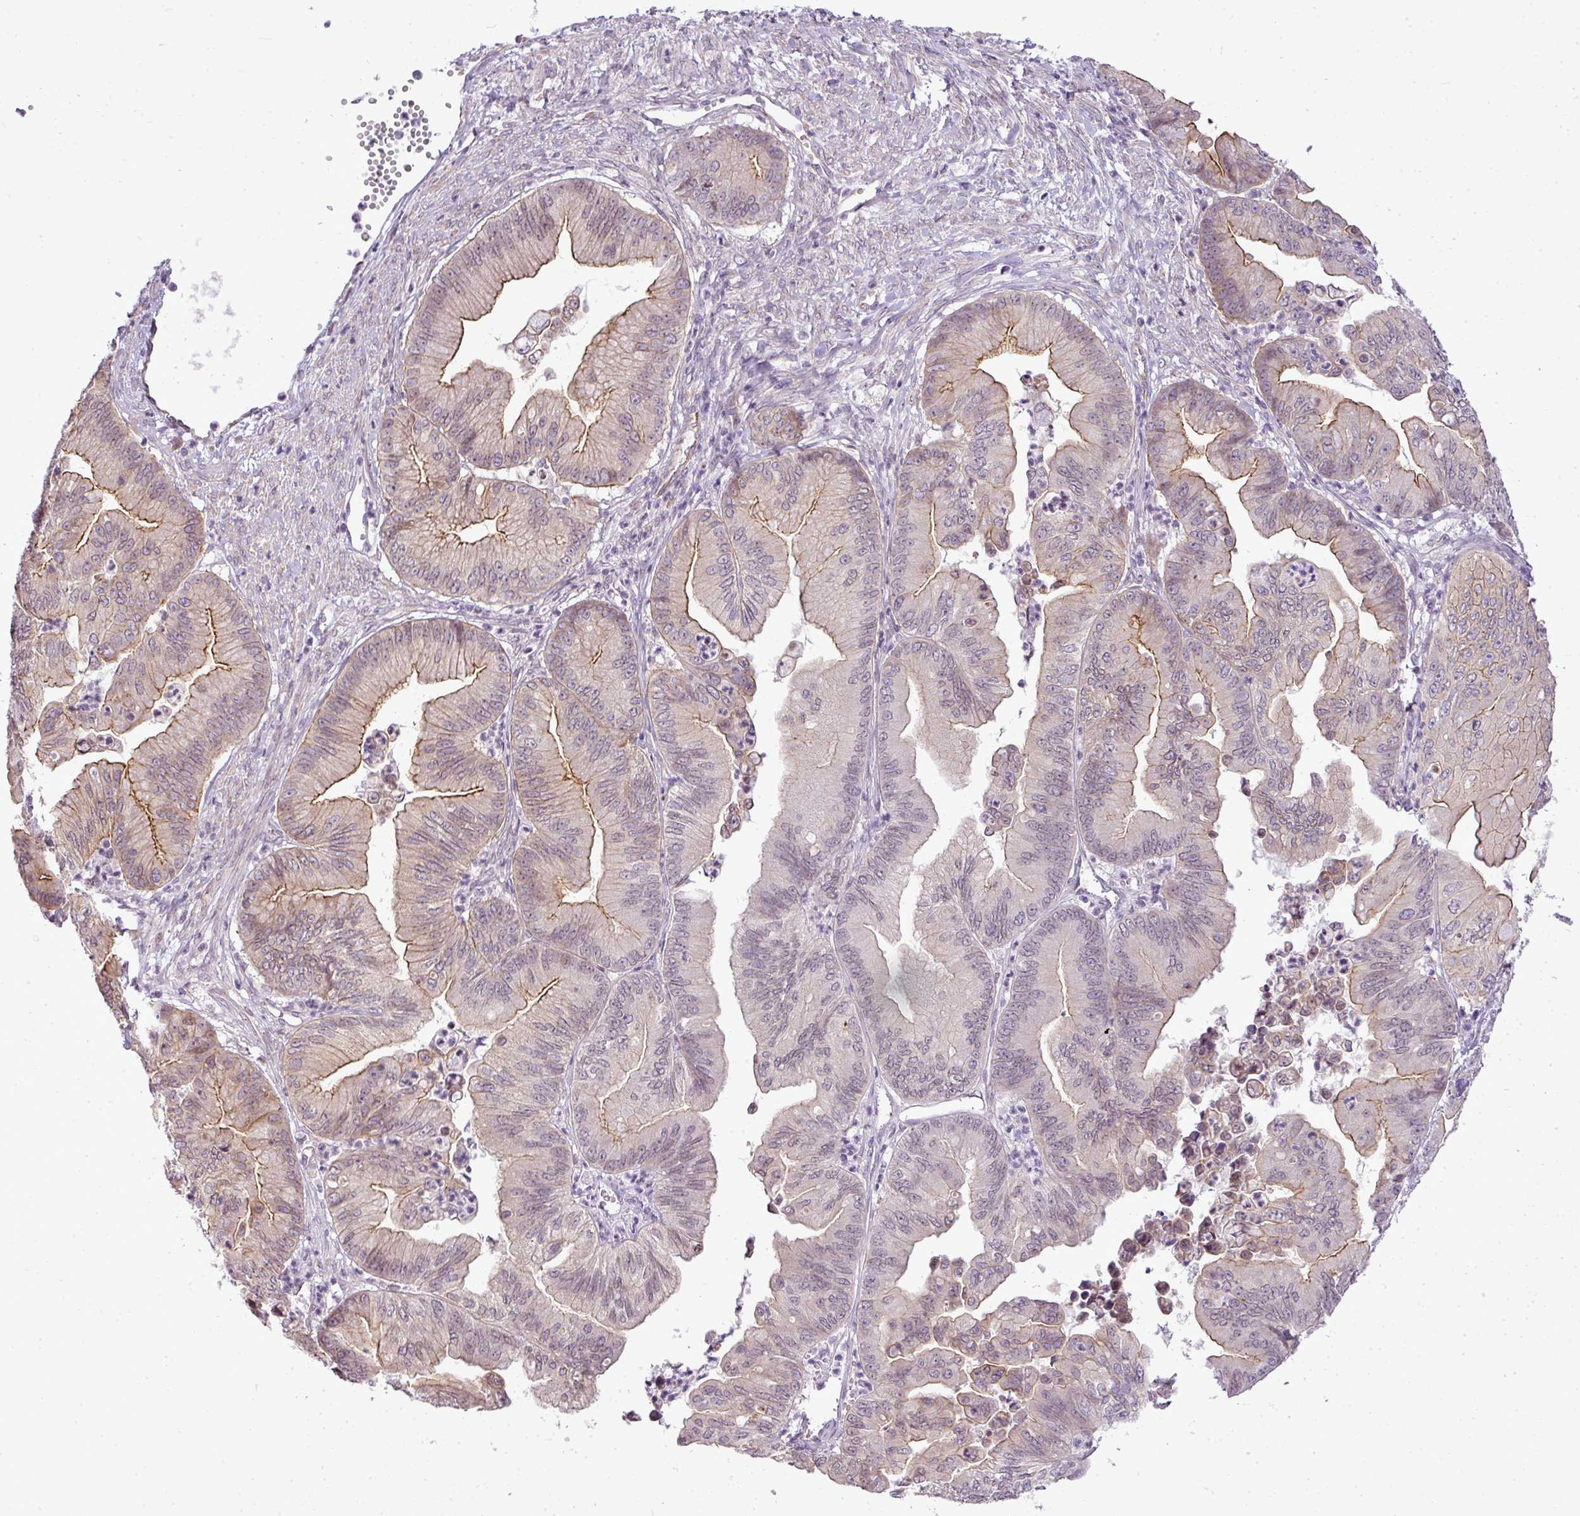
{"staining": {"intensity": "moderate", "quantity": "<25%", "location": "cytoplasmic/membranous"}, "tissue": "ovarian cancer", "cell_type": "Tumor cells", "image_type": "cancer", "snomed": [{"axis": "morphology", "description": "Cystadenocarcinoma, mucinous, NOS"}, {"axis": "topography", "description": "Ovary"}], "caption": "Immunohistochemical staining of mucinous cystadenocarcinoma (ovarian) shows moderate cytoplasmic/membranous protein staining in approximately <25% of tumor cells. The staining was performed using DAB, with brown indicating positive protein expression. Nuclei are stained blue with hematoxylin.", "gene": "COX18", "patient": {"sex": "female", "age": 71}}